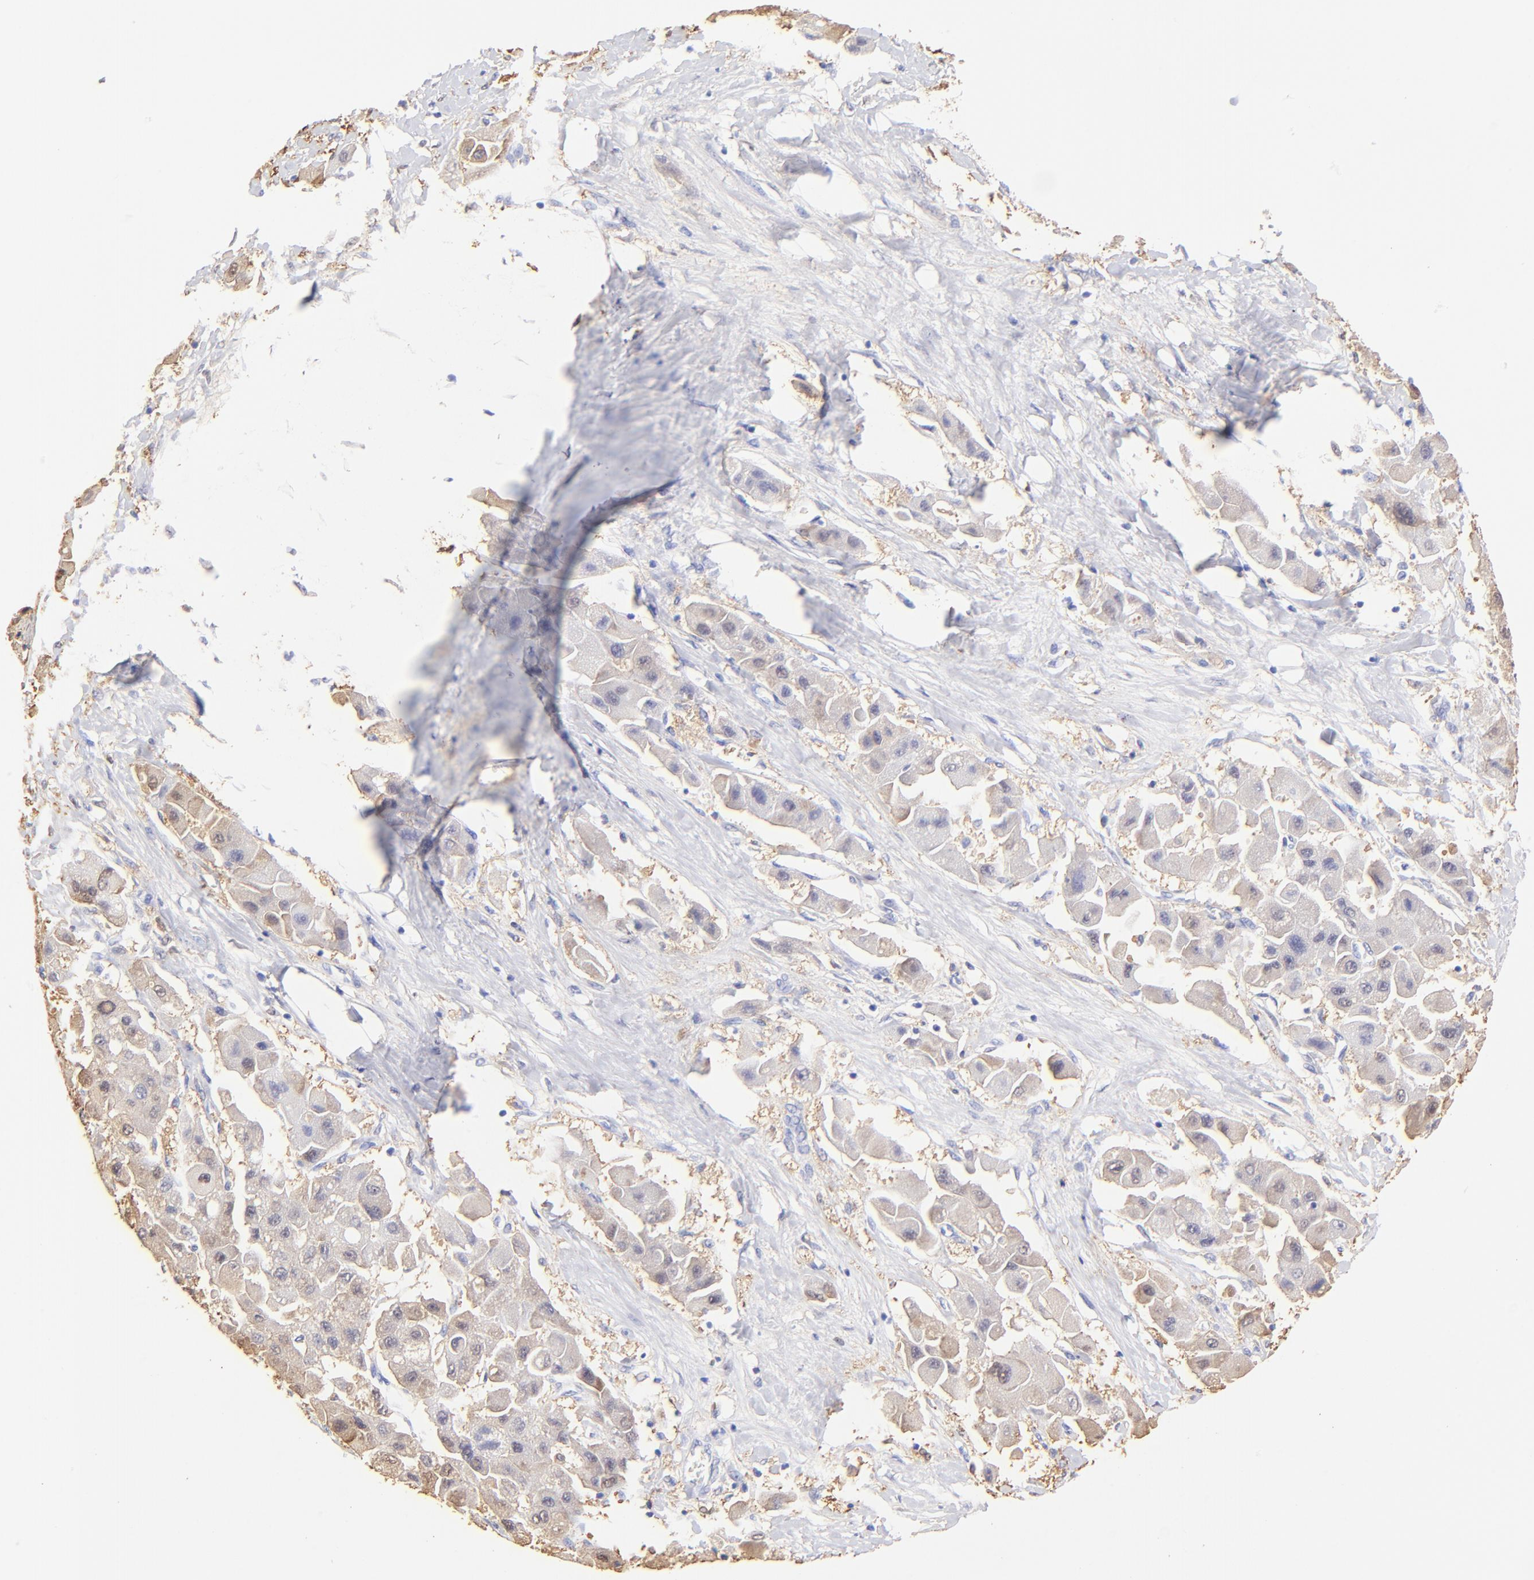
{"staining": {"intensity": "weak", "quantity": "<25%", "location": "cytoplasmic/membranous,nuclear"}, "tissue": "liver cancer", "cell_type": "Tumor cells", "image_type": "cancer", "snomed": [{"axis": "morphology", "description": "Carcinoma, Hepatocellular, NOS"}, {"axis": "topography", "description": "Liver"}], "caption": "Immunohistochemistry of human liver hepatocellular carcinoma reveals no staining in tumor cells.", "gene": "ALDH1A1", "patient": {"sex": "male", "age": 24}}